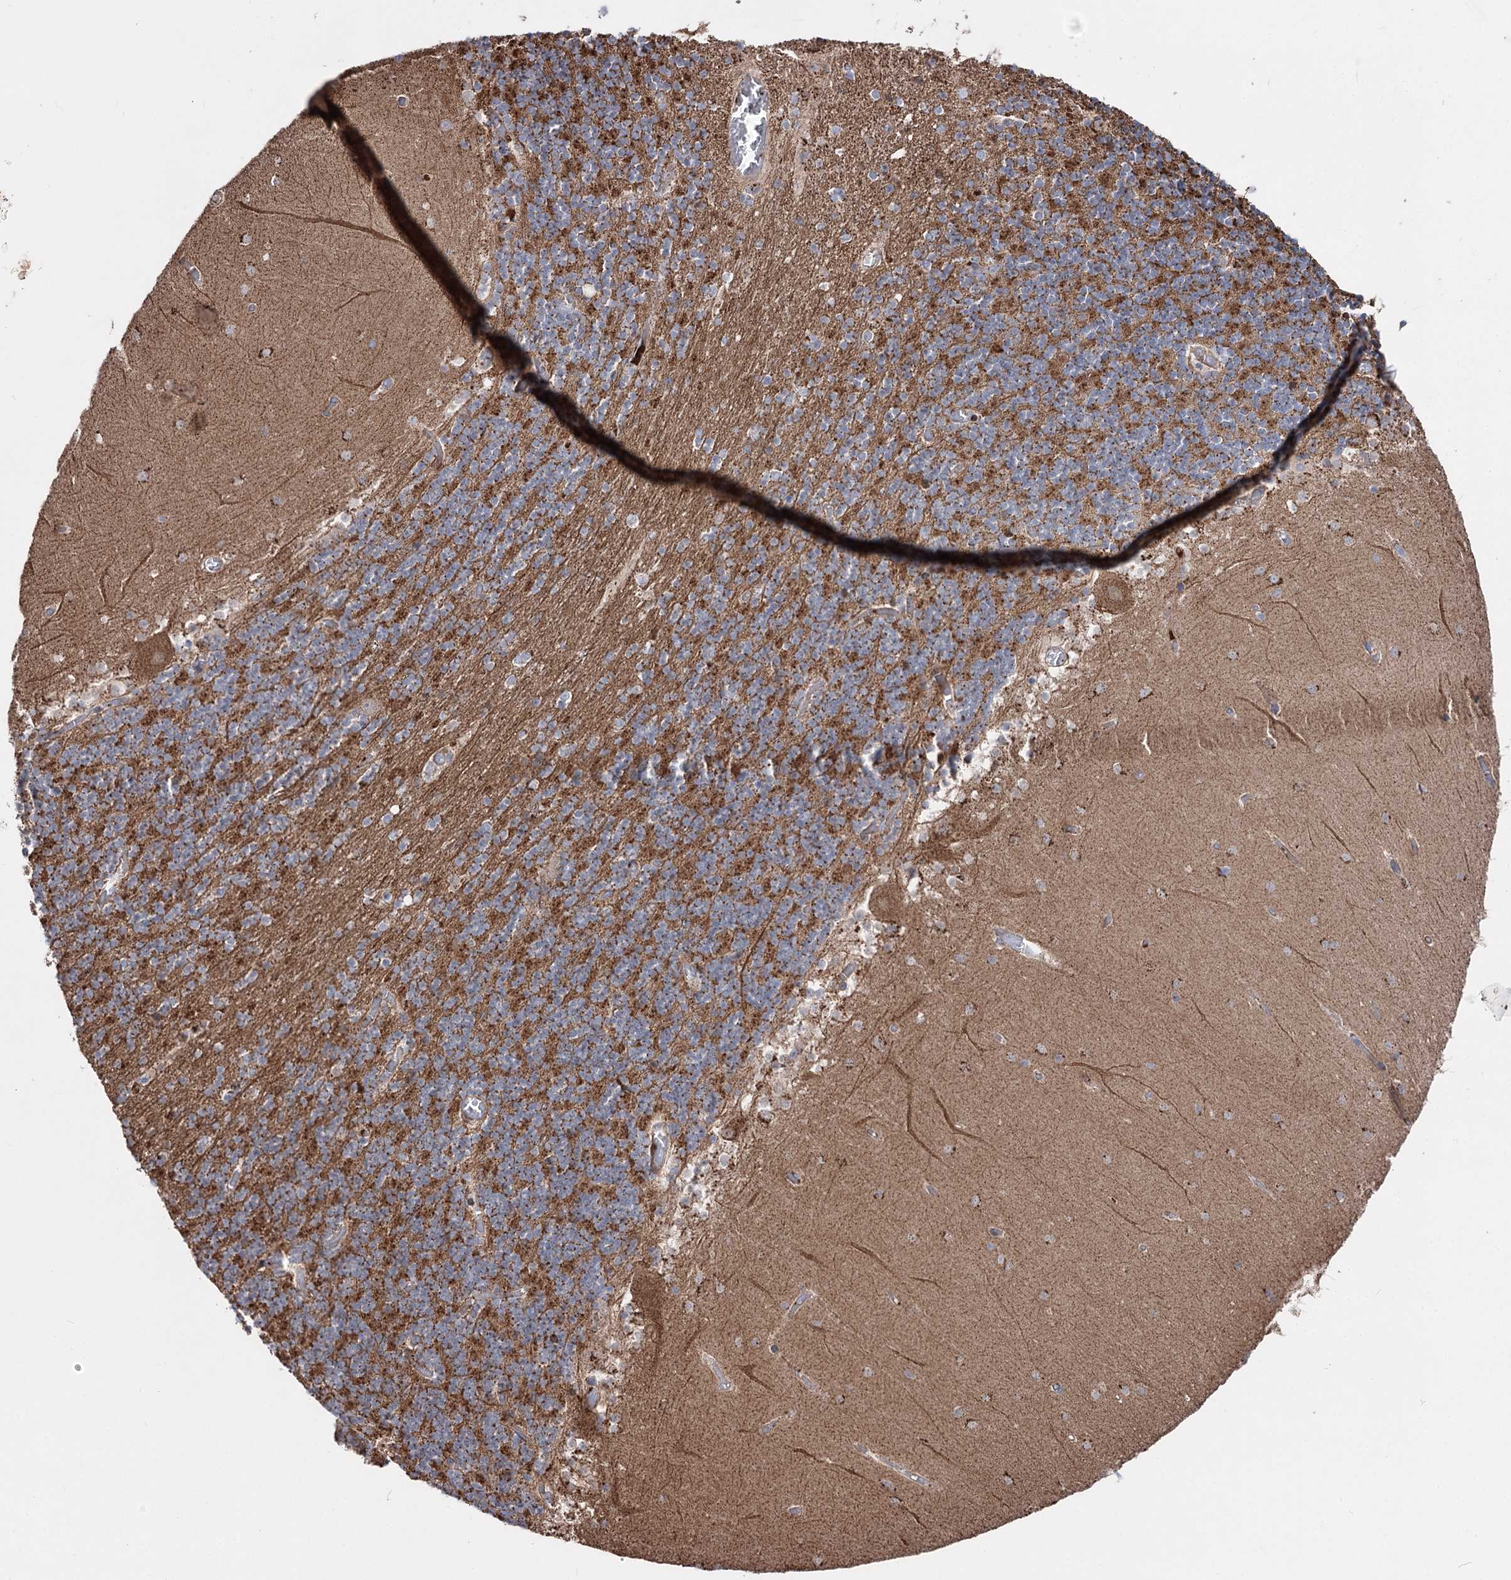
{"staining": {"intensity": "moderate", "quantity": ">75%", "location": "cytoplasmic/membranous"}, "tissue": "cerebellum", "cell_type": "Cells in granular layer", "image_type": "normal", "snomed": [{"axis": "morphology", "description": "Normal tissue, NOS"}, {"axis": "topography", "description": "Cerebellum"}], "caption": "A micrograph of human cerebellum stained for a protein reveals moderate cytoplasmic/membranous brown staining in cells in granular layer. Immunohistochemistry stains the protein in brown and the nuclei are stained blue.", "gene": "ARHGAP20", "patient": {"sex": "female", "age": 28}}